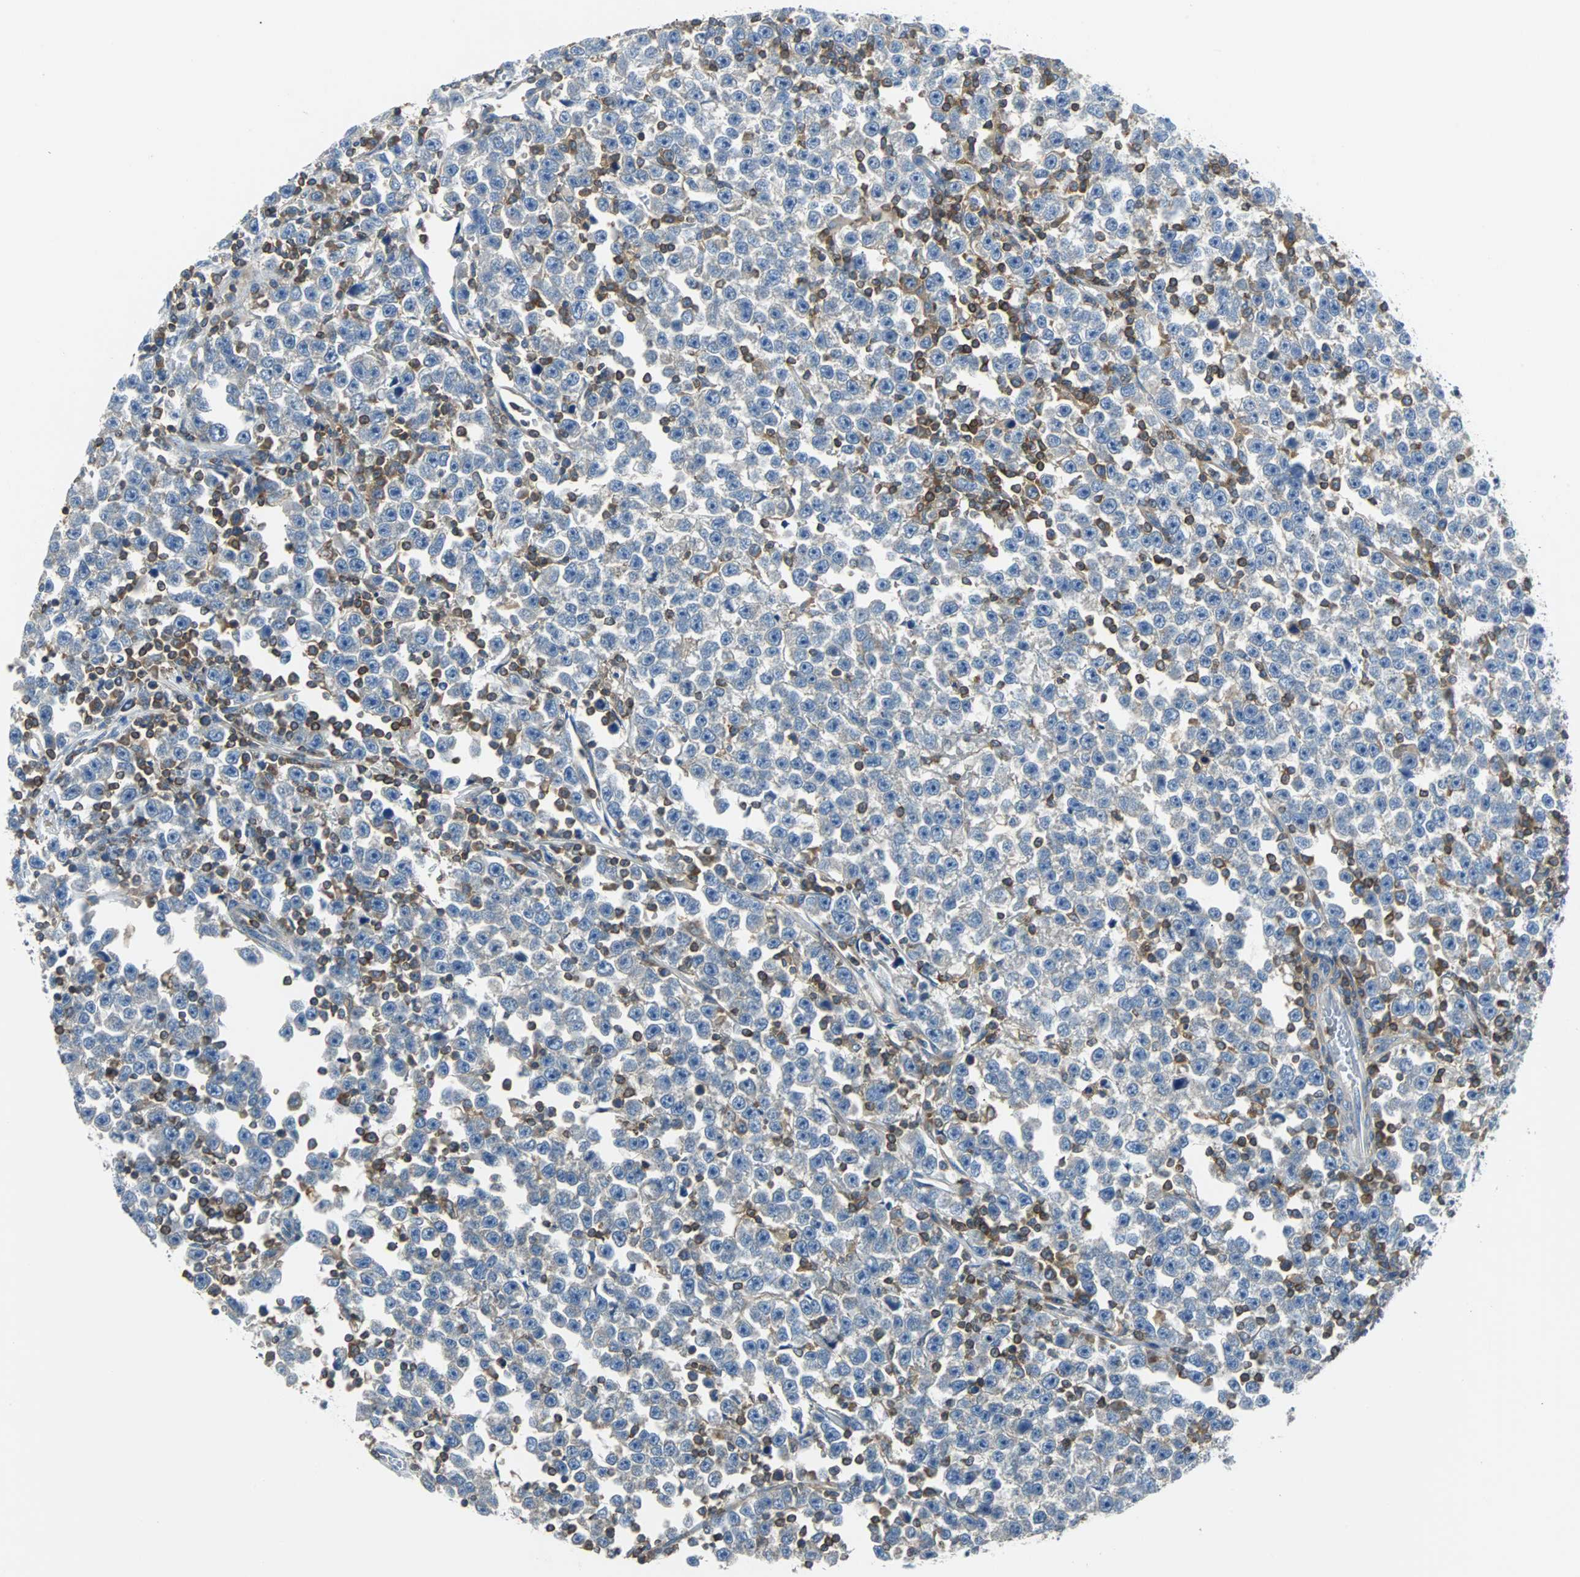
{"staining": {"intensity": "negative", "quantity": "none", "location": "none"}, "tissue": "testis cancer", "cell_type": "Tumor cells", "image_type": "cancer", "snomed": [{"axis": "morphology", "description": "Seminoma, NOS"}, {"axis": "topography", "description": "Testis"}], "caption": "The photomicrograph exhibits no significant staining in tumor cells of seminoma (testis). The staining was performed using DAB to visualize the protein expression in brown, while the nuclei were stained in blue with hematoxylin (Magnification: 20x).", "gene": "TSC22D4", "patient": {"sex": "male", "age": 43}}